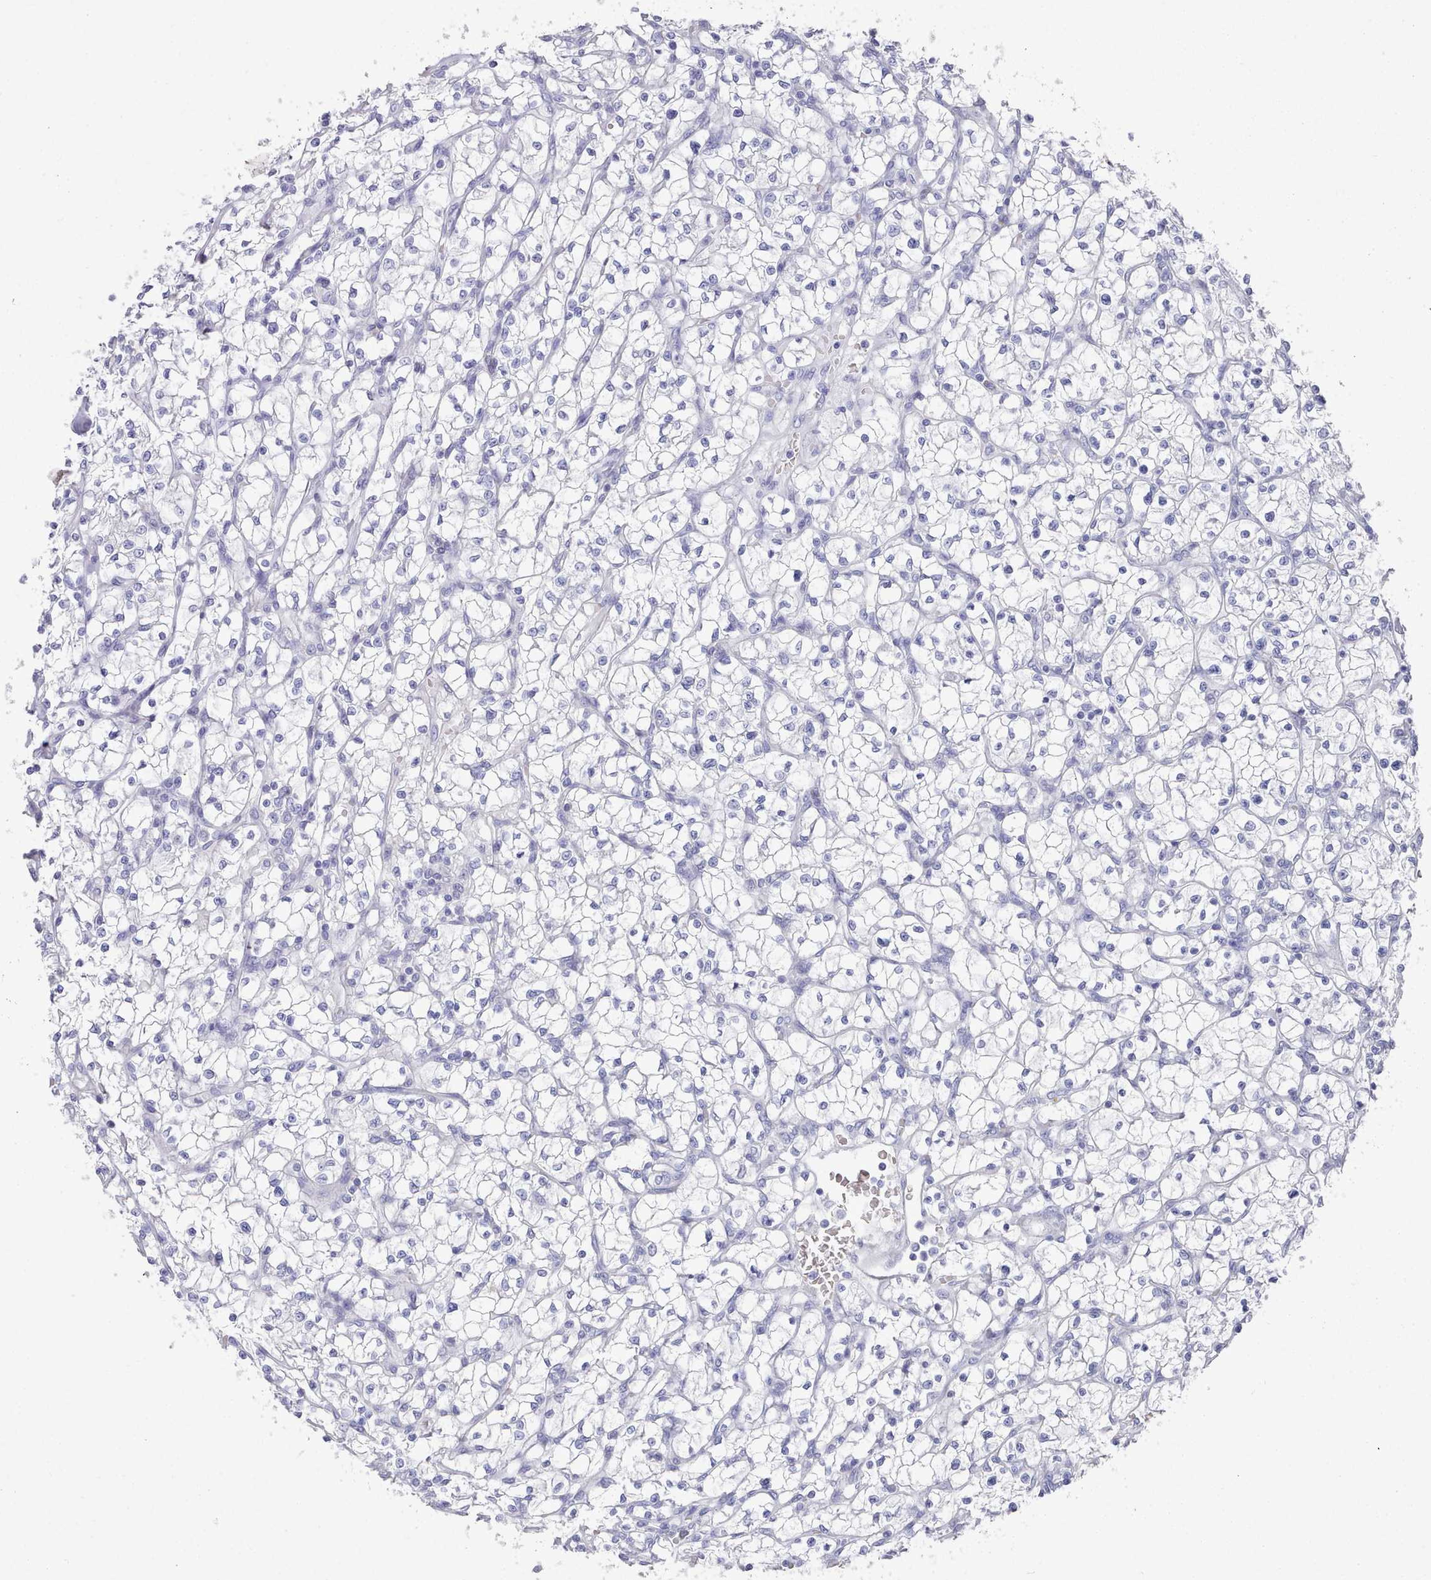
{"staining": {"intensity": "negative", "quantity": "none", "location": "none"}, "tissue": "renal cancer", "cell_type": "Tumor cells", "image_type": "cancer", "snomed": [{"axis": "morphology", "description": "Adenocarcinoma, NOS"}, {"axis": "topography", "description": "Kidney"}], "caption": "Tumor cells show no significant protein positivity in adenocarcinoma (renal).", "gene": "LRRC37A", "patient": {"sex": "female", "age": 64}}